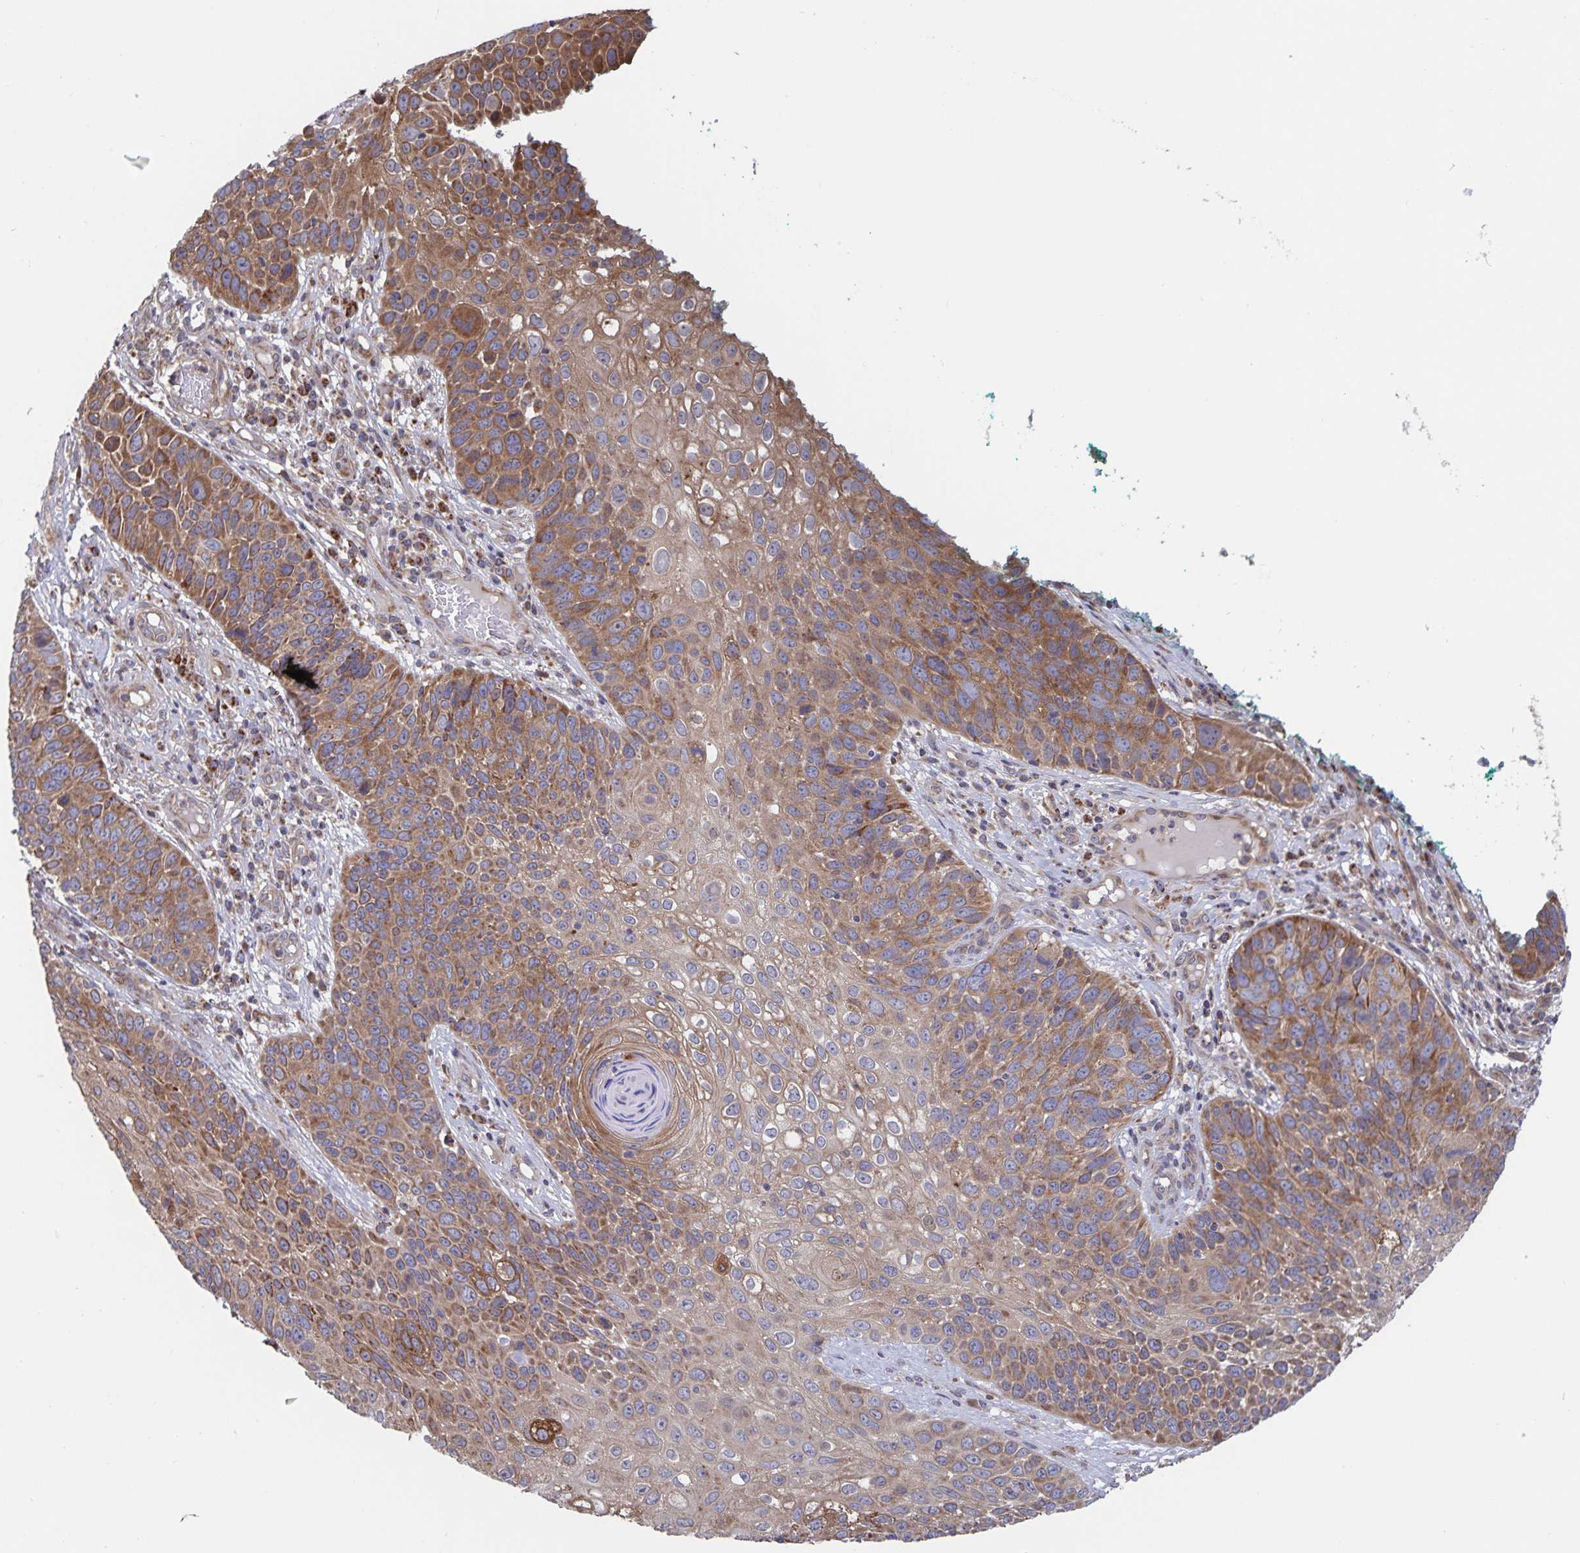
{"staining": {"intensity": "moderate", "quantity": ">75%", "location": "cytoplasmic/membranous"}, "tissue": "skin cancer", "cell_type": "Tumor cells", "image_type": "cancer", "snomed": [{"axis": "morphology", "description": "Squamous cell carcinoma, NOS"}, {"axis": "topography", "description": "Skin"}], "caption": "Approximately >75% of tumor cells in human skin cancer display moderate cytoplasmic/membranous protein positivity as visualized by brown immunohistochemical staining.", "gene": "ACACA", "patient": {"sex": "male", "age": 92}}